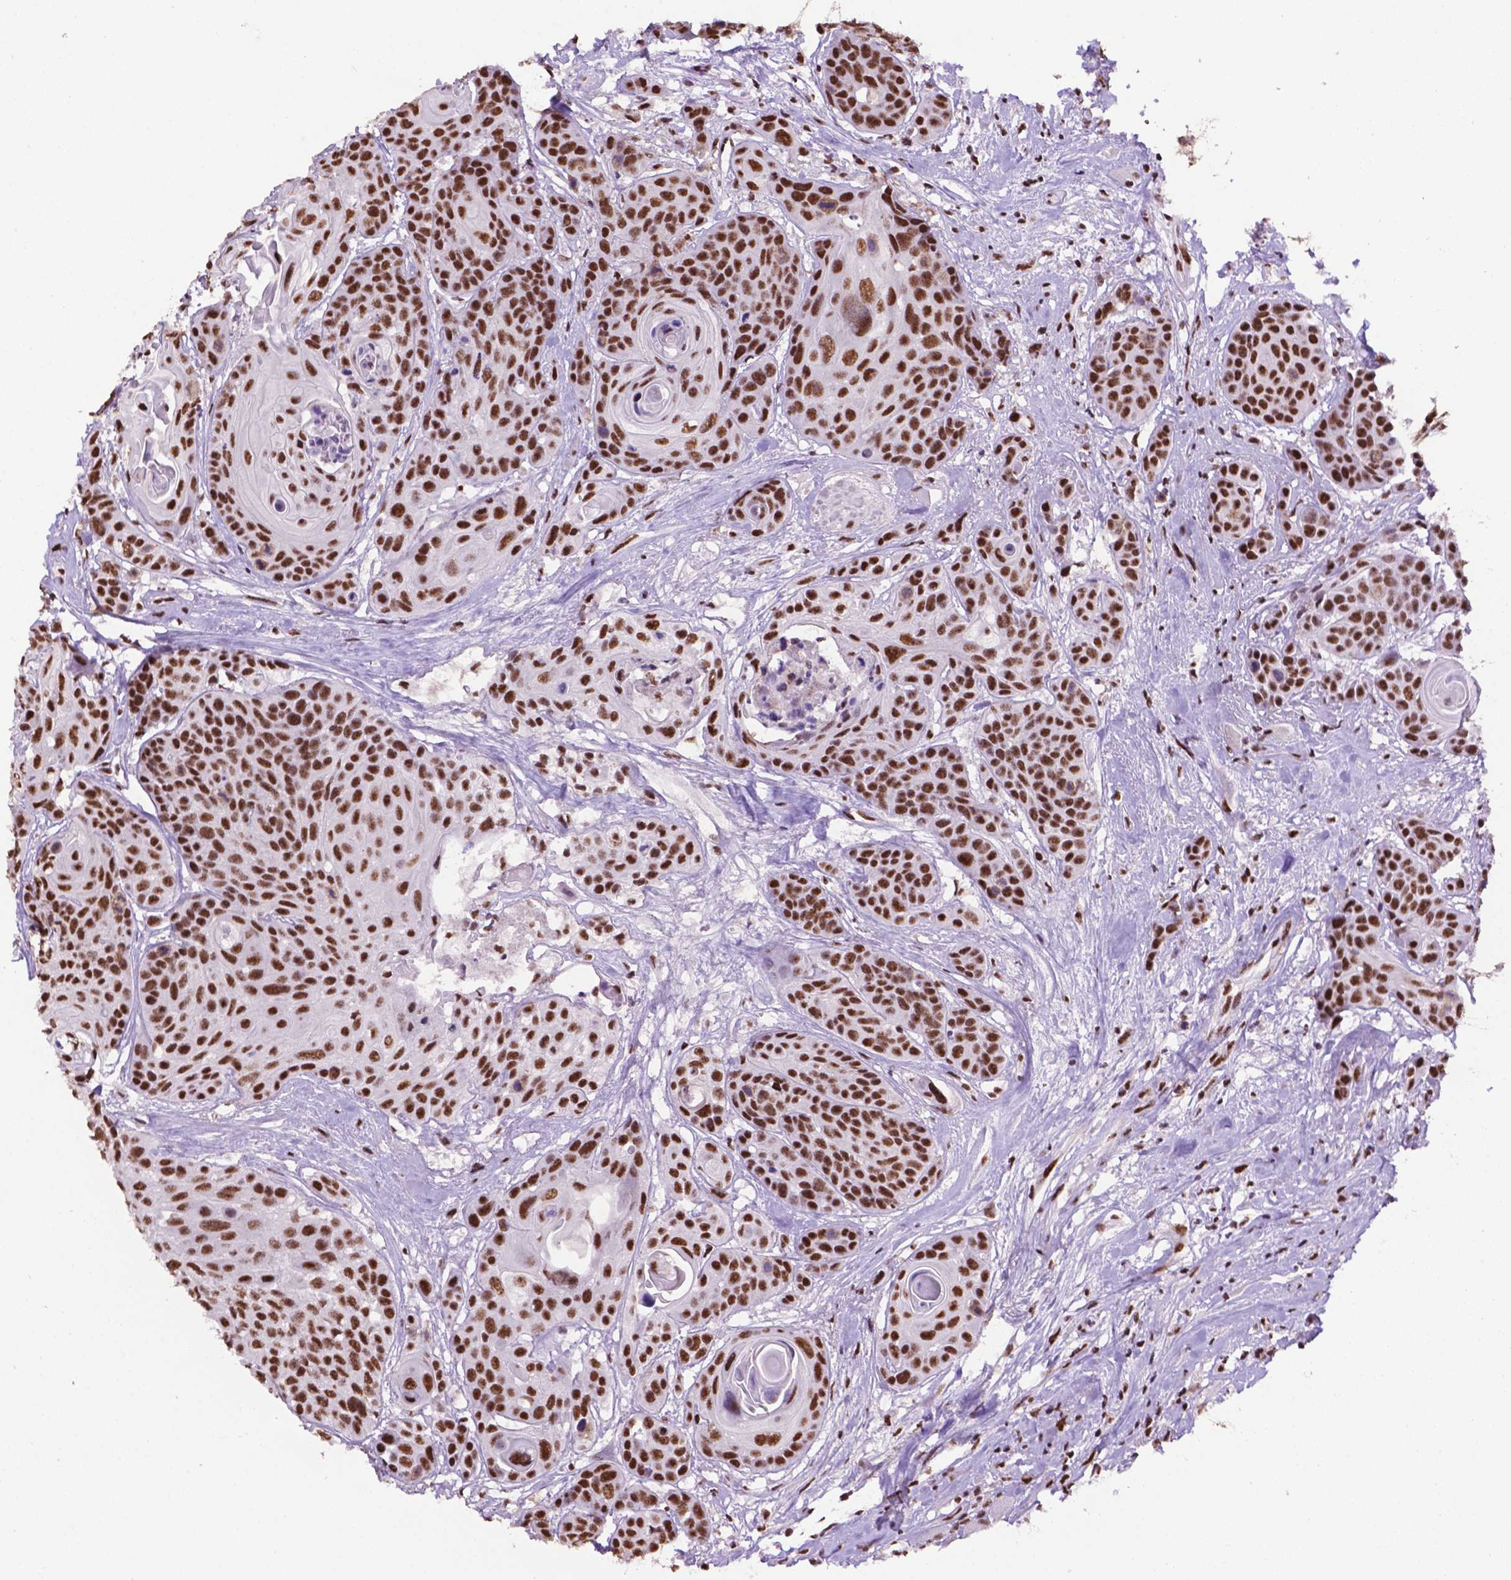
{"staining": {"intensity": "strong", "quantity": ">75%", "location": "nuclear"}, "tissue": "head and neck cancer", "cell_type": "Tumor cells", "image_type": "cancer", "snomed": [{"axis": "morphology", "description": "Squamous cell carcinoma, NOS"}, {"axis": "topography", "description": "Oral tissue"}, {"axis": "topography", "description": "Head-Neck"}], "caption": "Immunohistochemistry (IHC) (DAB) staining of head and neck squamous cell carcinoma exhibits strong nuclear protein expression in approximately >75% of tumor cells. The protein of interest is stained brown, and the nuclei are stained in blue (DAB (3,3'-diaminobenzidine) IHC with brightfield microscopy, high magnification).", "gene": "CCAR2", "patient": {"sex": "male", "age": 56}}